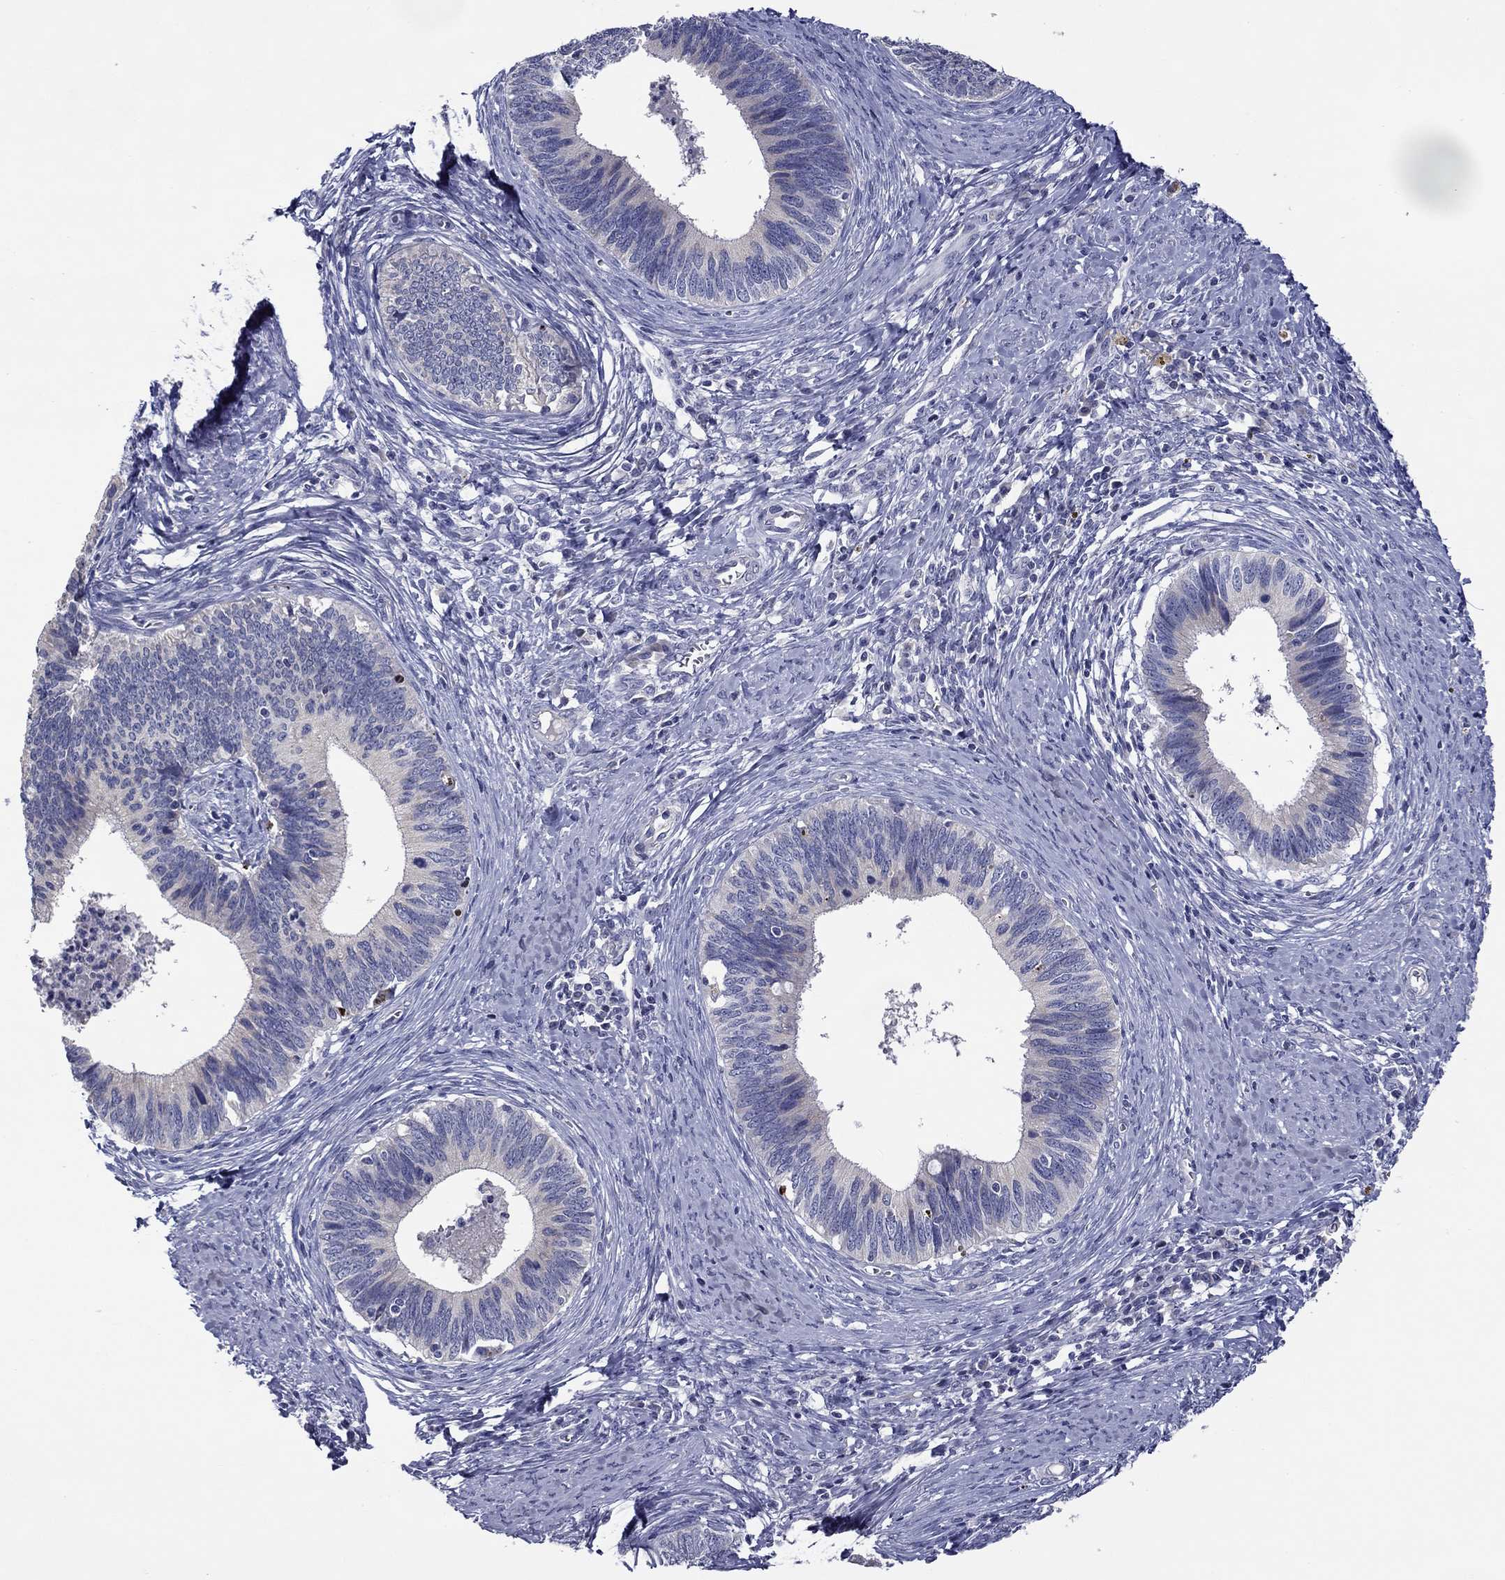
{"staining": {"intensity": "negative", "quantity": "none", "location": "none"}, "tissue": "cervical cancer", "cell_type": "Tumor cells", "image_type": "cancer", "snomed": [{"axis": "morphology", "description": "Adenocarcinoma, NOS"}, {"axis": "topography", "description": "Cervix"}], "caption": "A high-resolution image shows IHC staining of cervical adenocarcinoma, which displays no significant expression in tumor cells.", "gene": "SPATA7", "patient": {"sex": "female", "age": 42}}